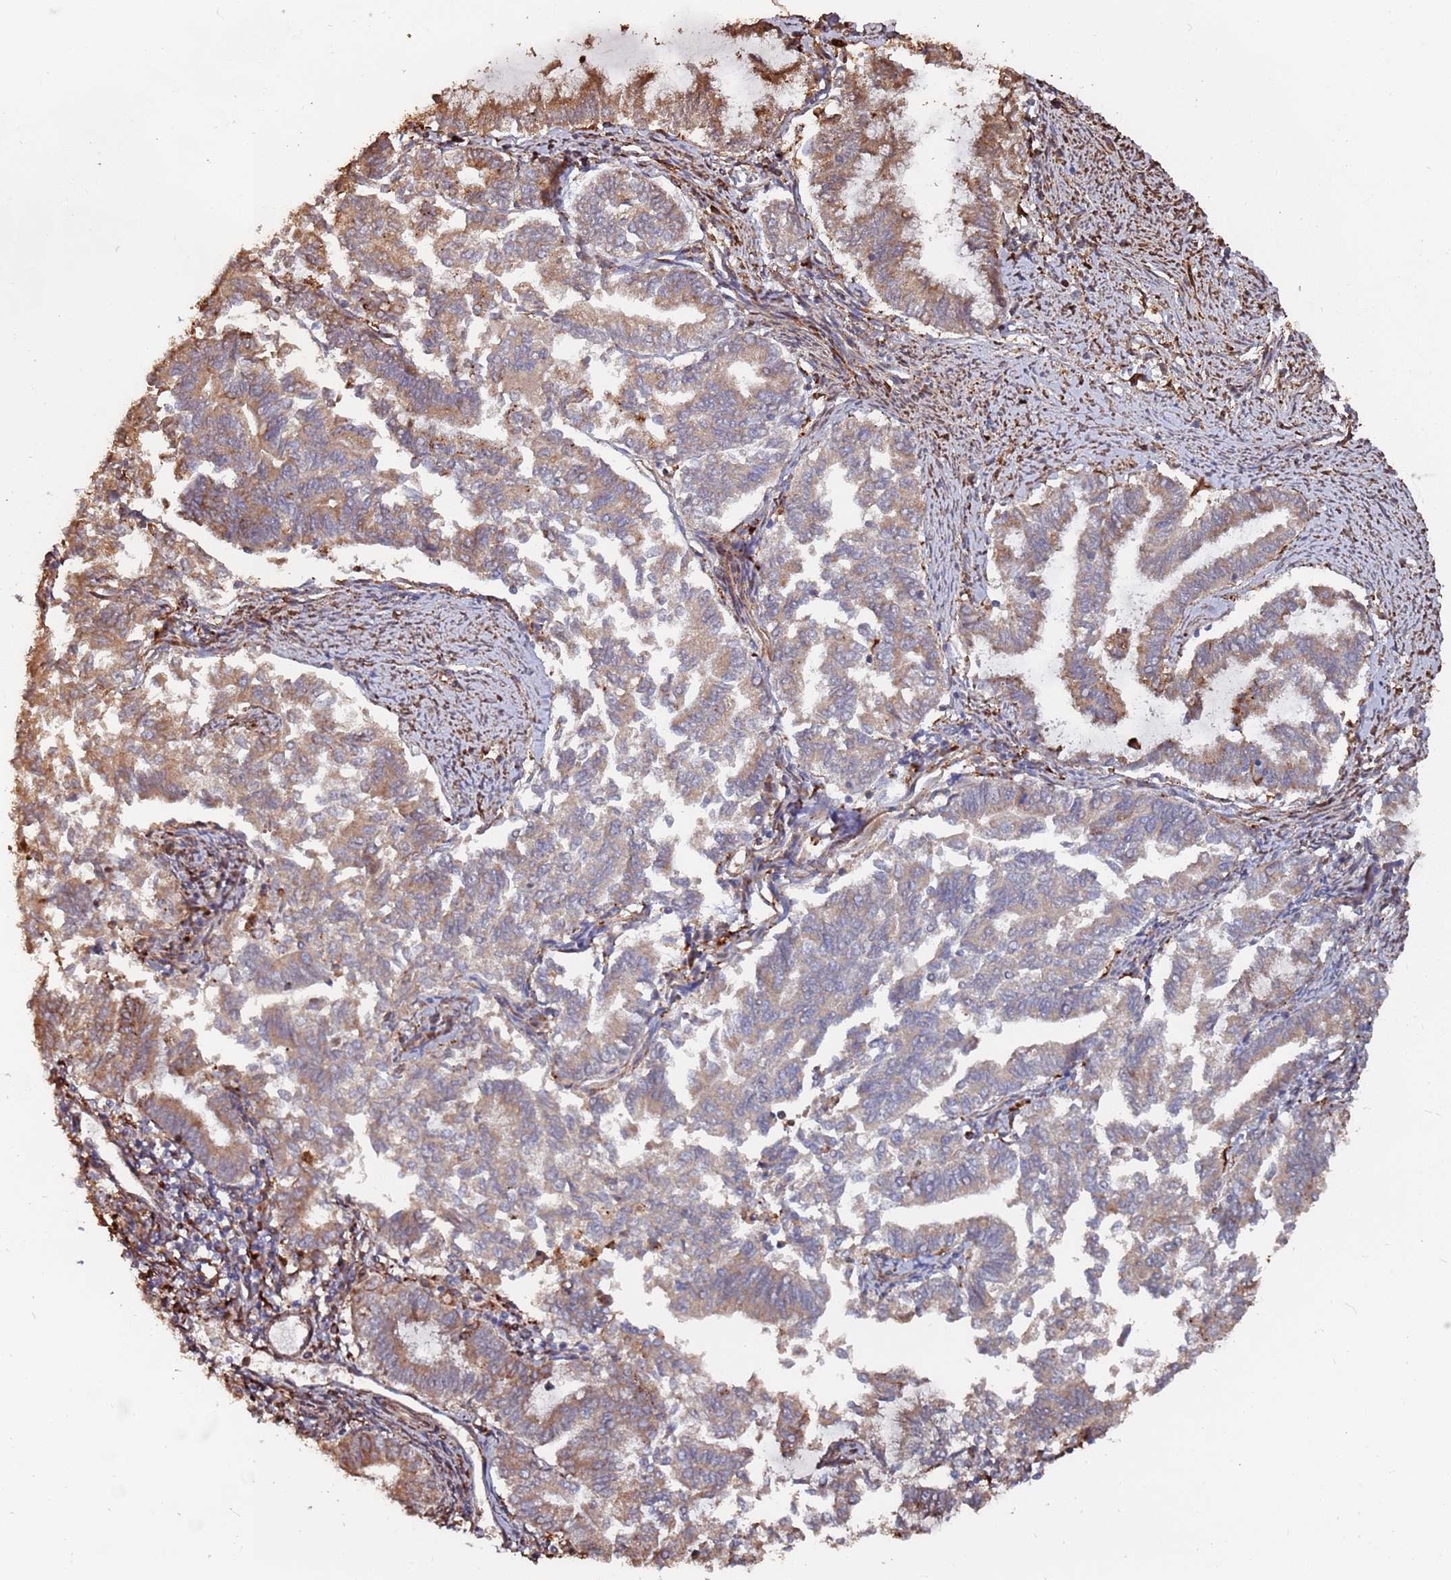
{"staining": {"intensity": "moderate", "quantity": ">75%", "location": "cytoplasmic/membranous"}, "tissue": "endometrial cancer", "cell_type": "Tumor cells", "image_type": "cancer", "snomed": [{"axis": "morphology", "description": "Adenocarcinoma, NOS"}, {"axis": "topography", "description": "Endometrium"}], "caption": "Human endometrial cancer (adenocarcinoma) stained for a protein (brown) exhibits moderate cytoplasmic/membranous positive expression in about >75% of tumor cells.", "gene": "LACC1", "patient": {"sex": "female", "age": 79}}